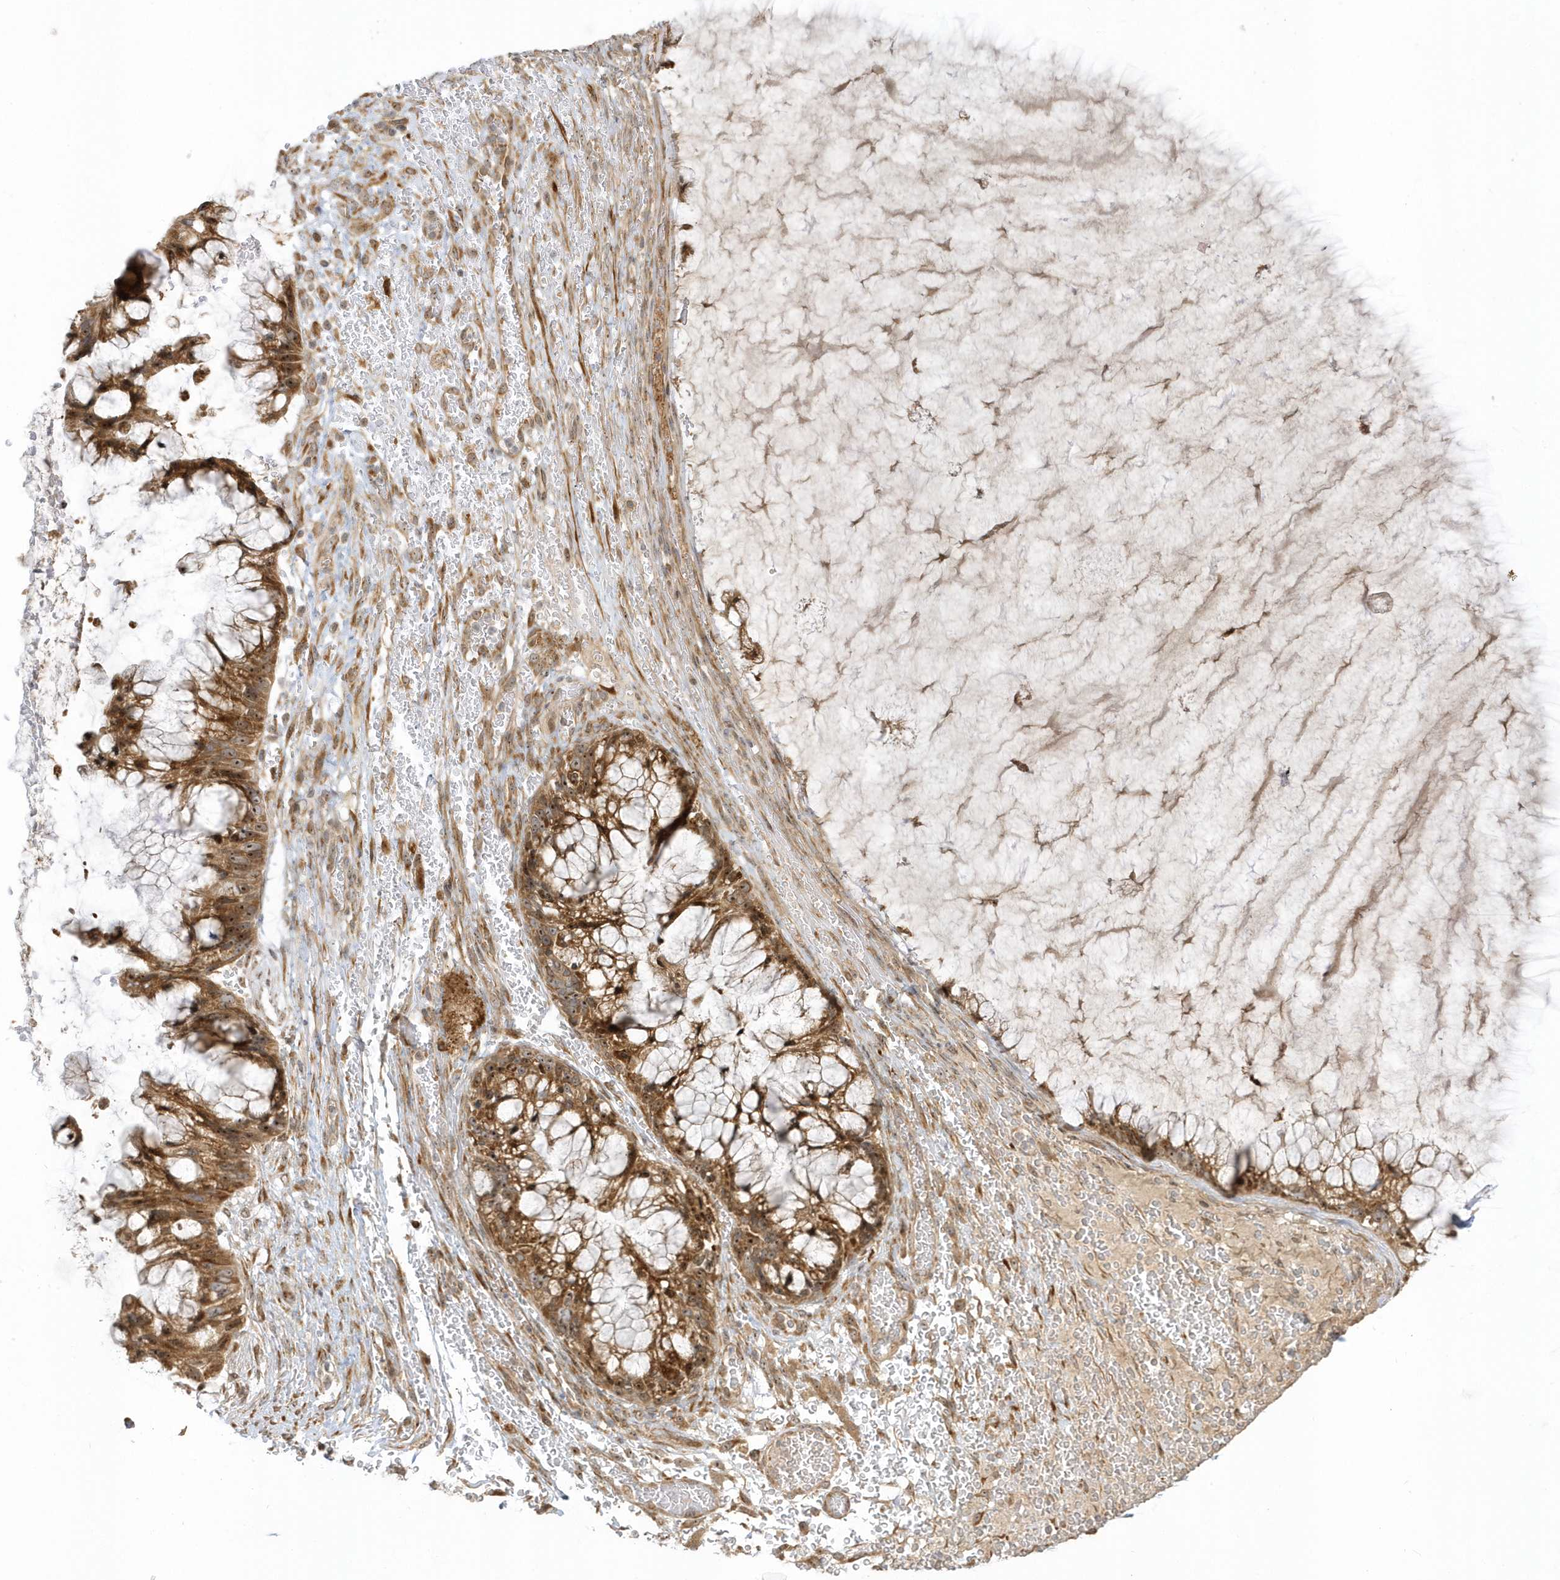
{"staining": {"intensity": "moderate", "quantity": ">75%", "location": "cytoplasmic/membranous,nuclear"}, "tissue": "ovarian cancer", "cell_type": "Tumor cells", "image_type": "cancer", "snomed": [{"axis": "morphology", "description": "Cystadenocarcinoma, mucinous, NOS"}, {"axis": "topography", "description": "Ovary"}], "caption": "This micrograph exhibits immunohistochemistry (IHC) staining of mucinous cystadenocarcinoma (ovarian), with medium moderate cytoplasmic/membranous and nuclear expression in approximately >75% of tumor cells.", "gene": "ECM2", "patient": {"sex": "female", "age": 37}}